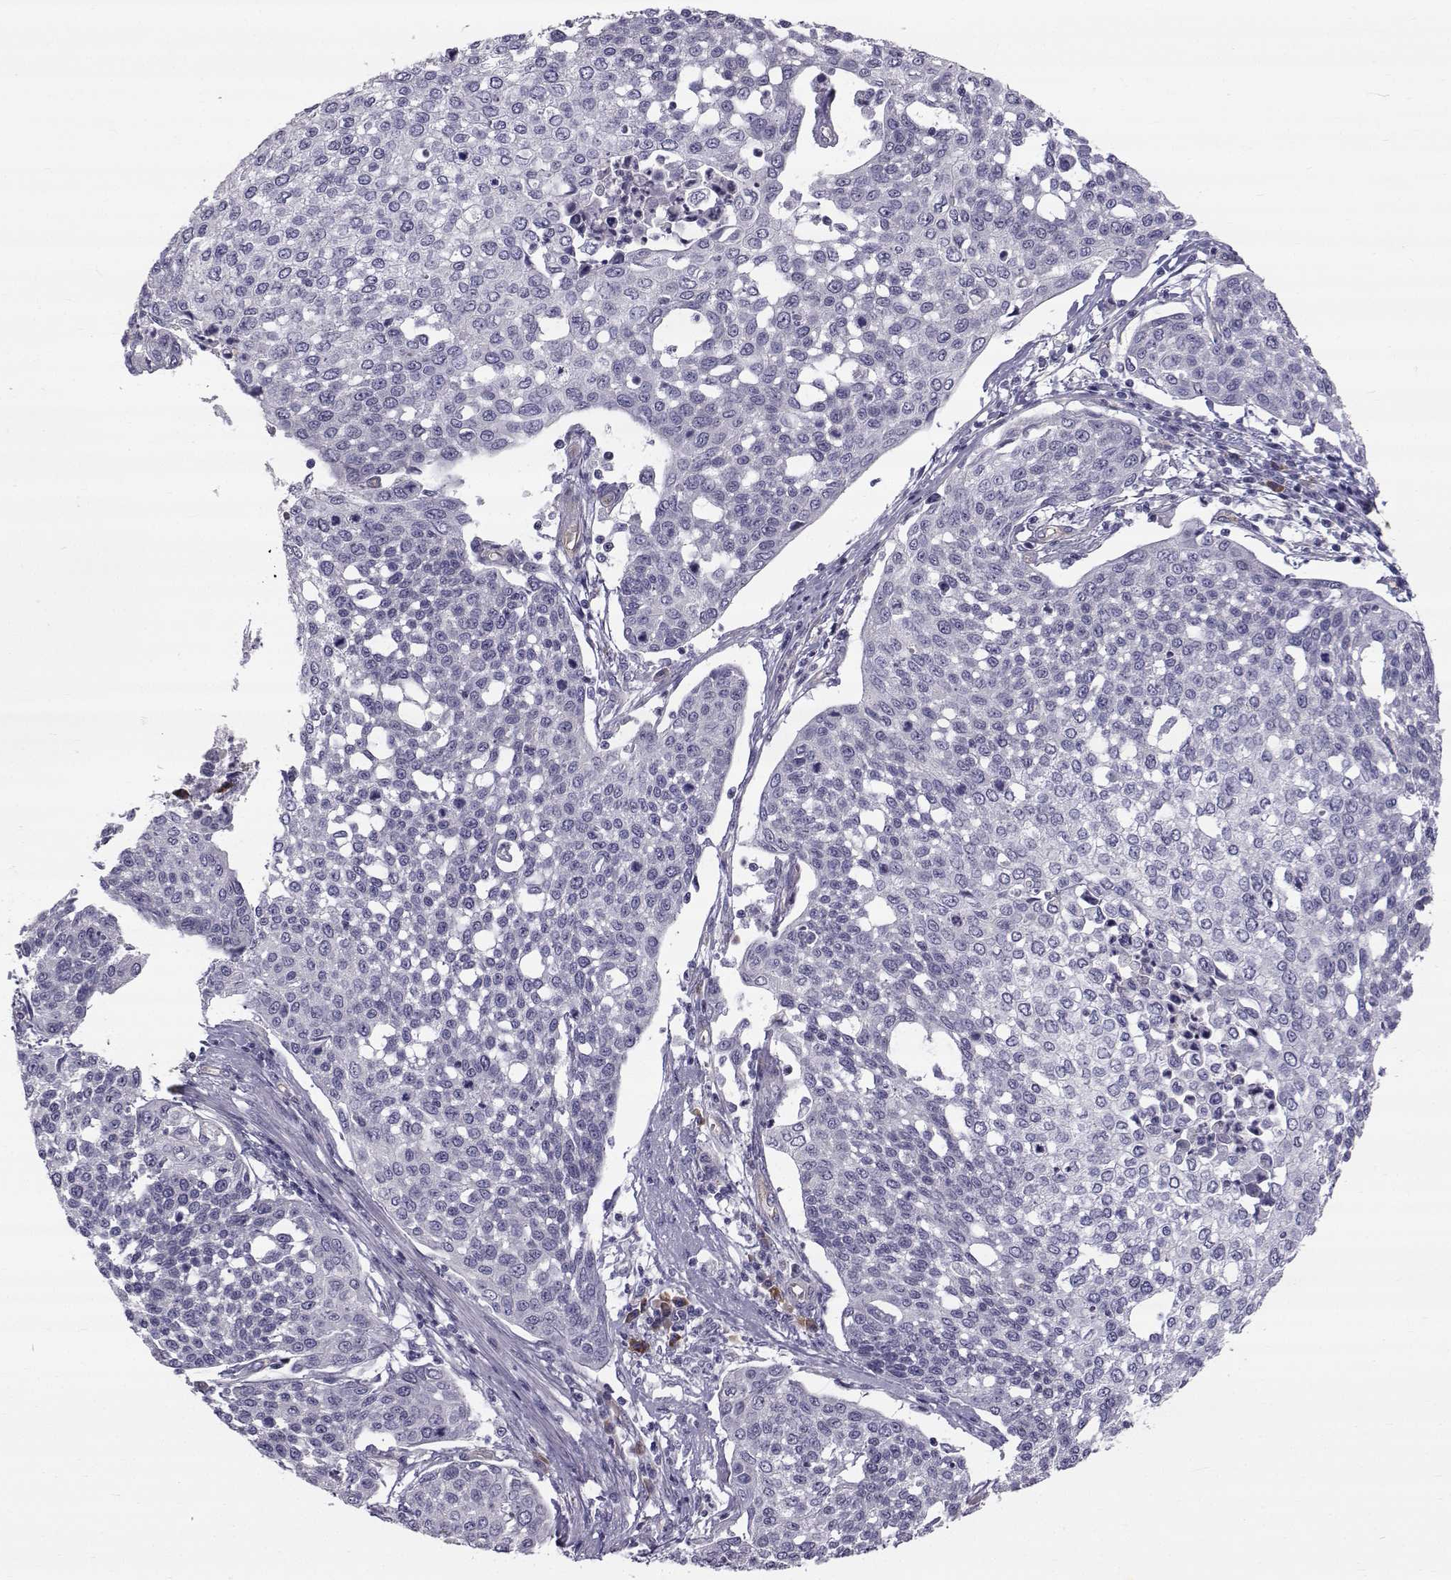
{"staining": {"intensity": "negative", "quantity": "none", "location": "none"}, "tissue": "cervical cancer", "cell_type": "Tumor cells", "image_type": "cancer", "snomed": [{"axis": "morphology", "description": "Squamous cell carcinoma, NOS"}, {"axis": "topography", "description": "Cervix"}], "caption": "A high-resolution image shows IHC staining of squamous cell carcinoma (cervical), which reveals no significant positivity in tumor cells. The staining is performed using DAB (3,3'-diaminobenzidine) brown chromogen with nuclei counter-stained in using hematoxylin.", "gene": "QPCT", "patient": {"sex": "female", "age": 34}}